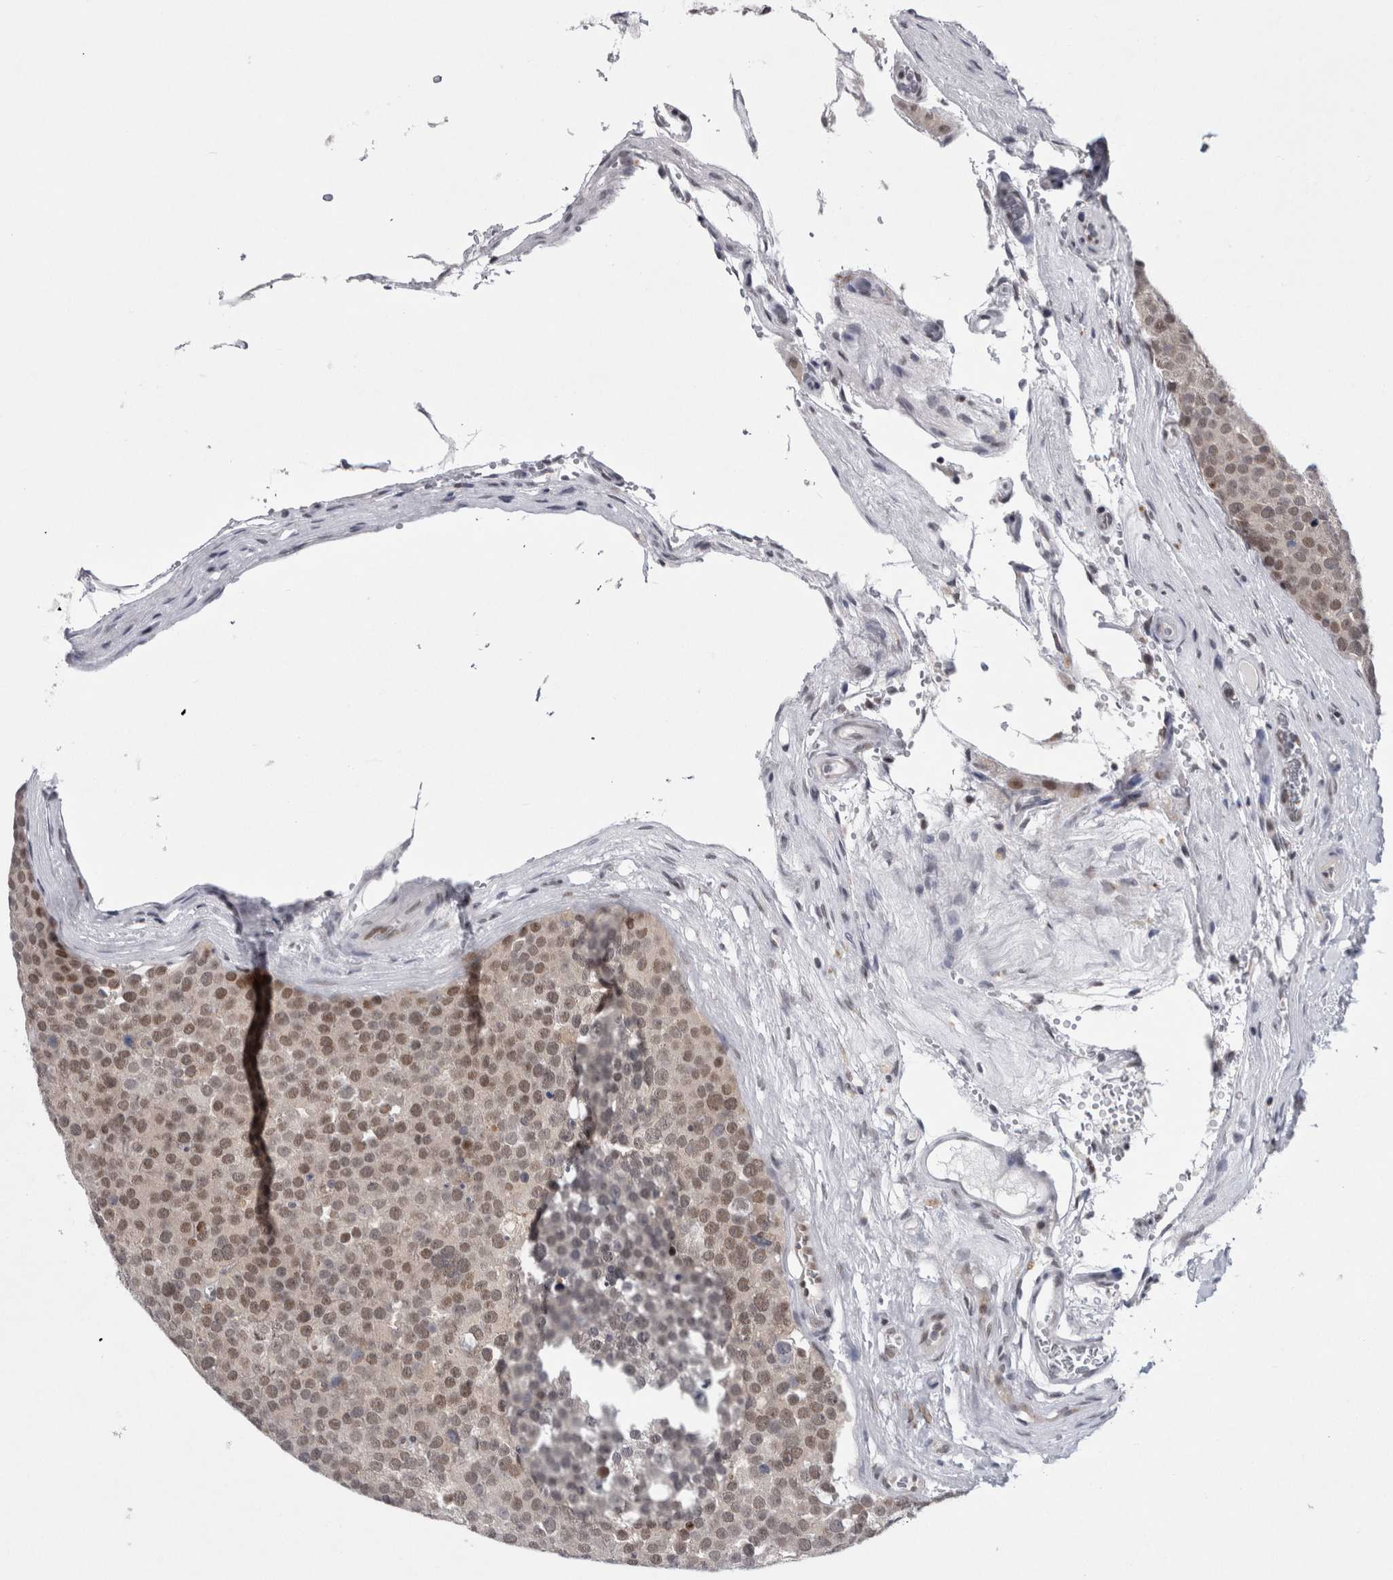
{"staining": {"intensity": "moderate", "quantity": ">75%", "location": "nuclear"}, "tissue": "testis cancer", "cell_type": "Tumor cells", "image_type": "cancer", "snomed": [{"axis": "morphology", "description": "Seminoma, NOS"}, {"axis": "topography", "description": "Testis"}], "caption": "A photomicrograph of human testis seminoma stained for a protein reveals moderate nuclear brown staining in tumor cells.", "gene": "PSMB2", "patient": {"sex": "male", "age": 71}}